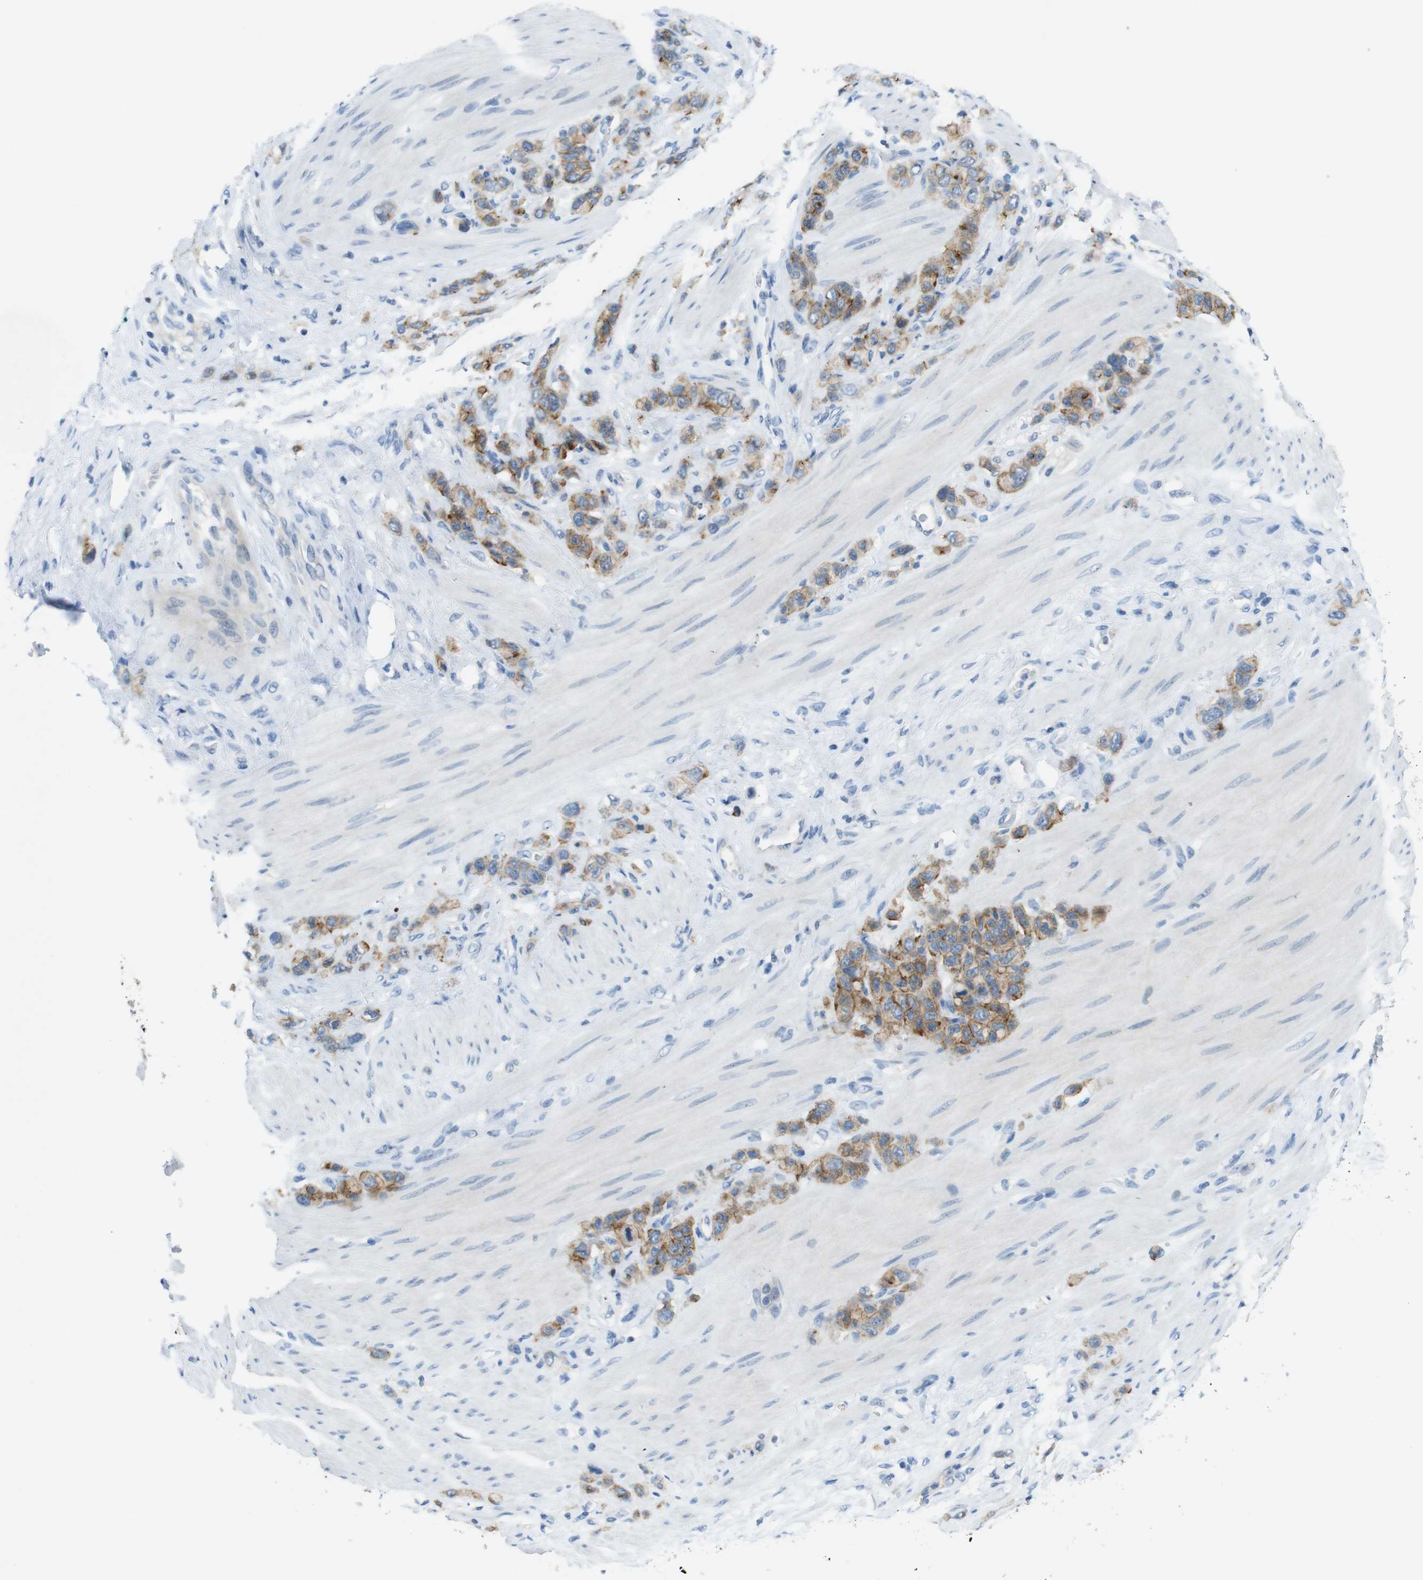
{"staining": {"intensity": "moderate", "quantity": ">75%", "location": "cytoplasmic/membranous"}, "tissue": "stomach cancer", "cell_type": "Tumor cells", "image_type": "cancer", "snomed": [{"axis": "morphology", "description": "Adenocarcinoma, NOS"}, {"axis": "morphology", "description": "Adenocarcinoma, High grade"}, {"axis": "topography", "description": "Stomach, upper"}, {"axis": "topography", "description": "Stomach, lower"}], "caption": "Immunohistochemistry photomicrograph of neoplastic tissue: human stomach cancer (adenocarcinoma) stained using immunohistochemistry (IHC) demonstrates medium levels of moderate protein expression localized specifically in the cytoplasmic/membranous of tumor cells, appearing as a cytoplasmic/membranous brown color.", "gene": "TJP3", "patient": {"sex": "female", "age": 65}}